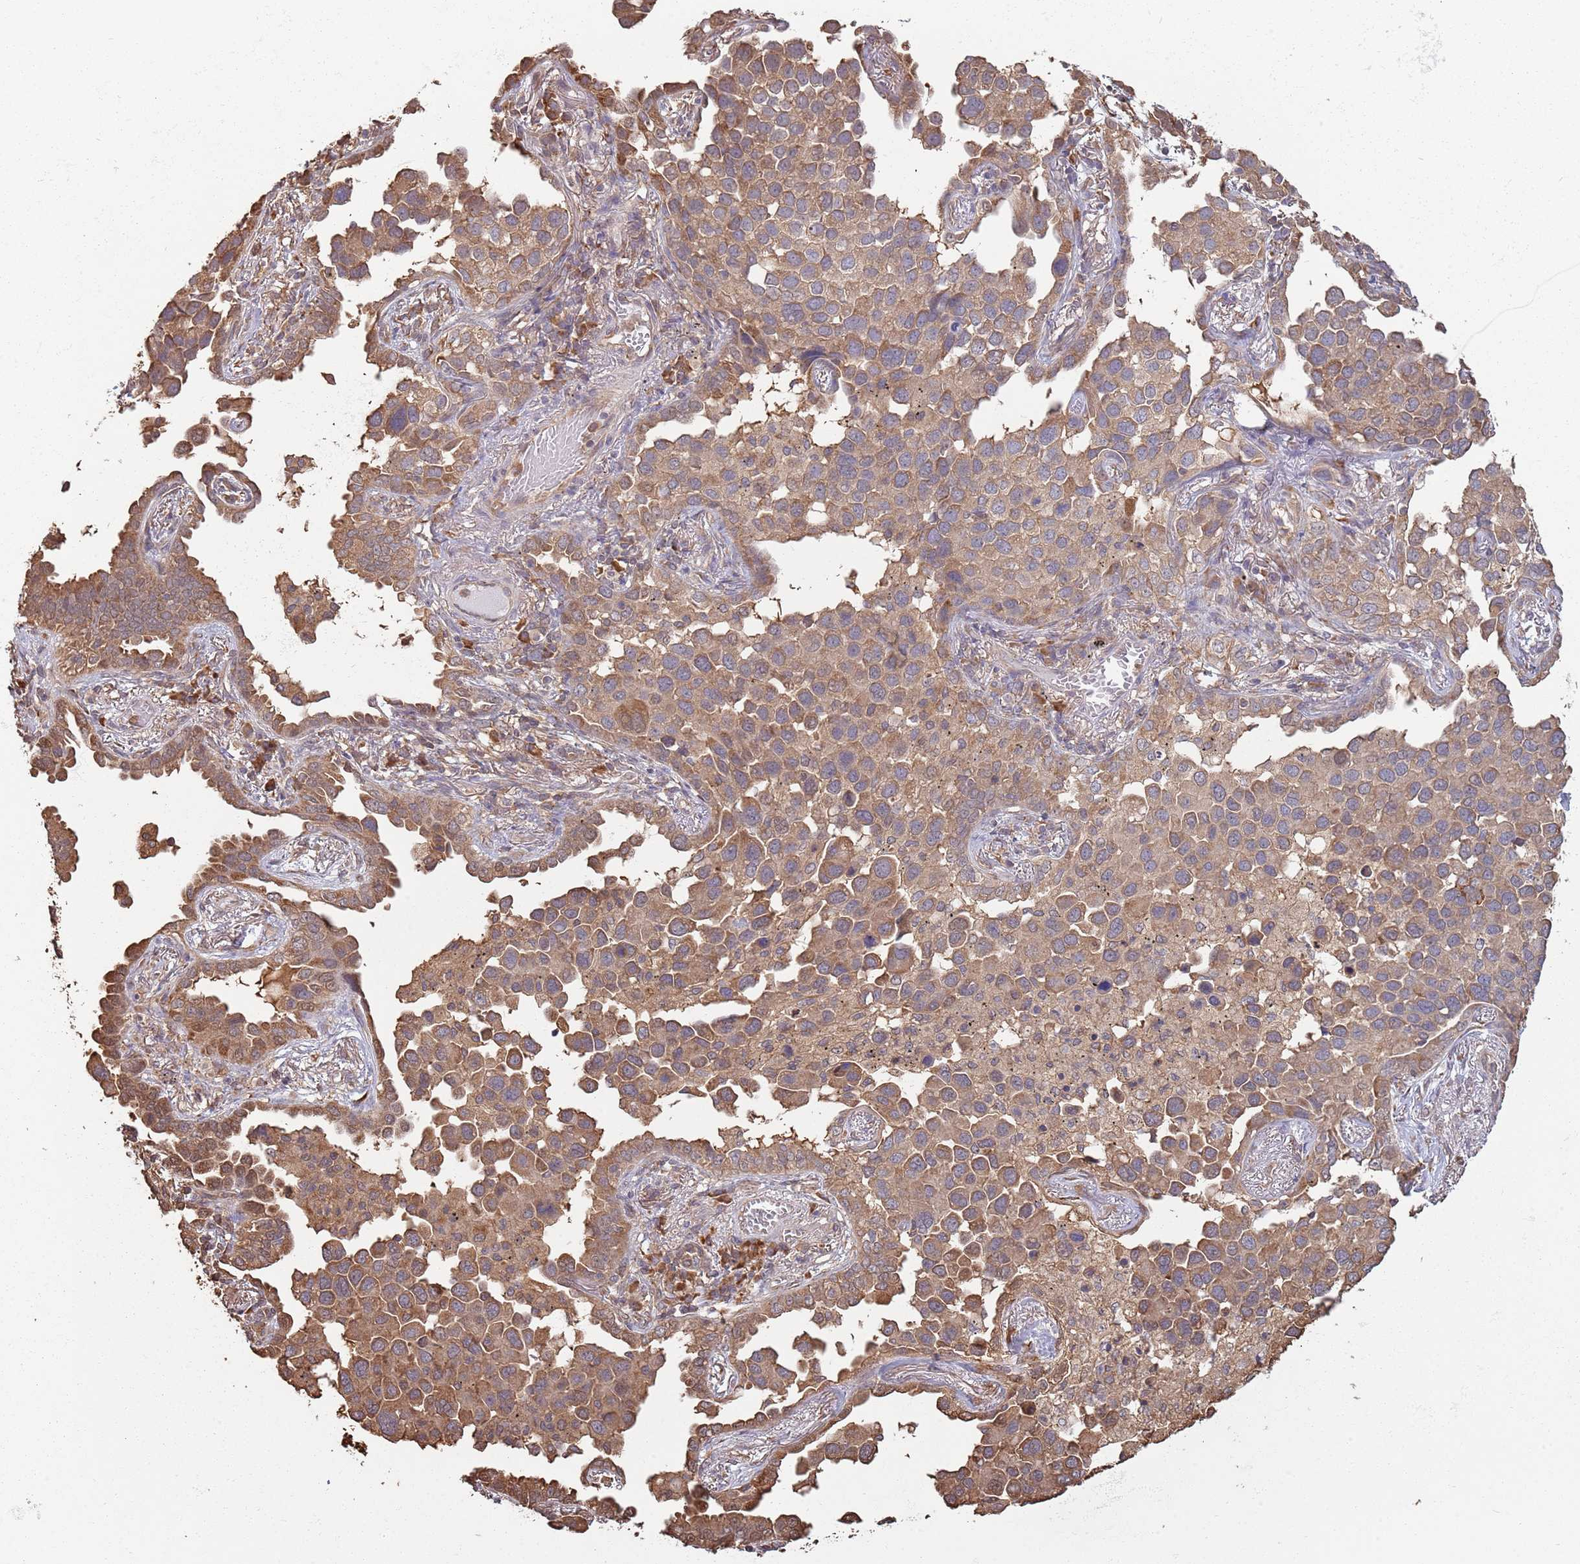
{"staining": {"intensity": "moderate", "quantity": ">75%", "location": "cytoplasmic/membranous"}, "tissue": "lung cancer", "cell_type": "Tumor cells", "image_type": "cancer", "snomed": [{"axis": "morphology", "description": "Adenocarcinoma, NOS"}, {"axis": "topography", "description": "Lung"}], "caption": "Protein staining by IHC reveals moderate cytoplasmic/membranous staining in approximately >75% of tumor cells in lung adenocarcinoma.", "gene": "COG4", "patient": {"sex": "male", "age": 67}}